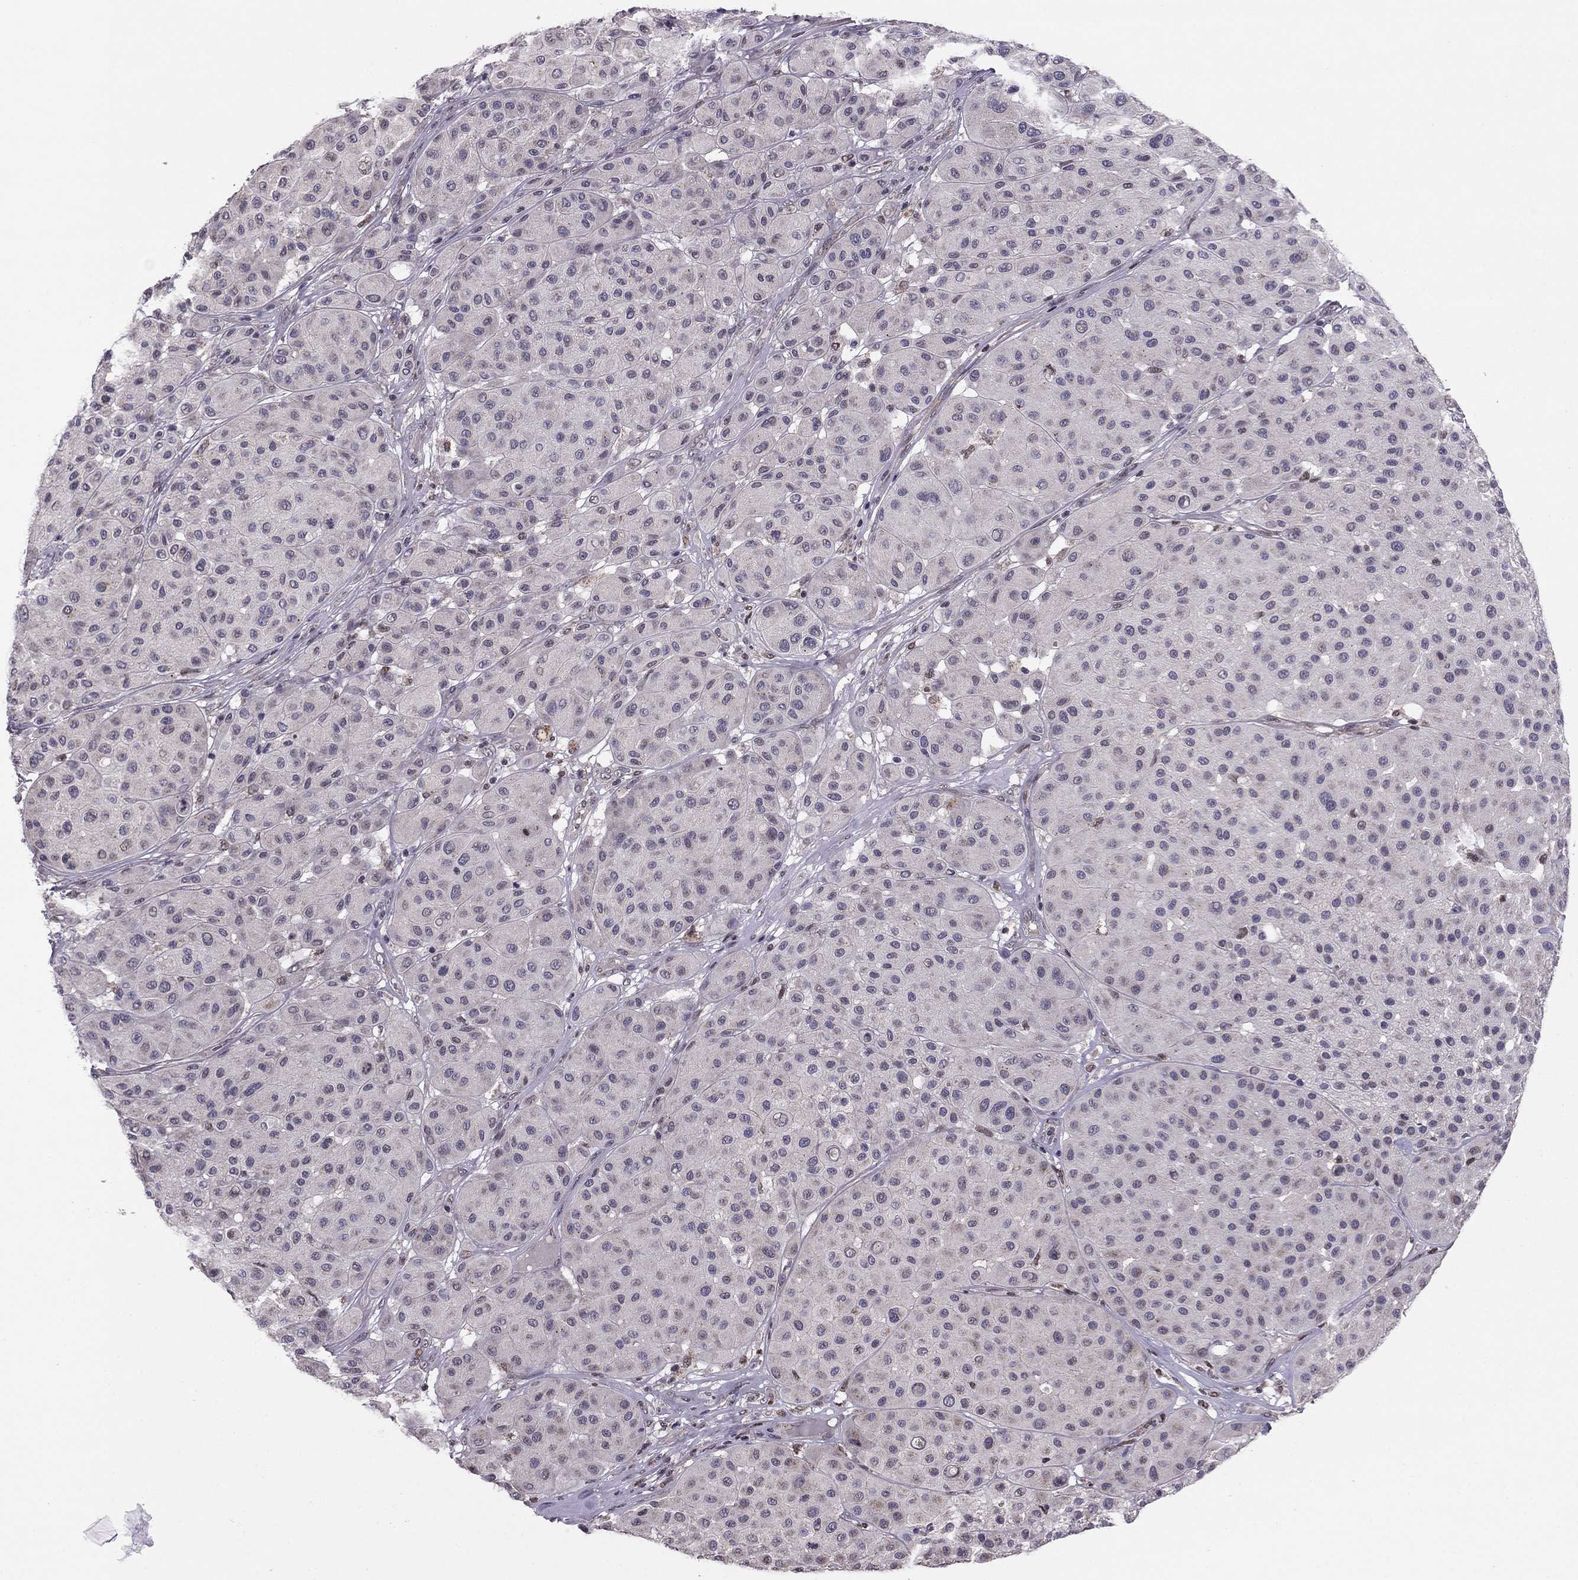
{"staining": {"intensity": "negative", "quantity": "none", "location": "none"}, "tissue": "melanoma", "cell_type": "Tumor cells", "image_type": "cancer", "snomed": [{"axis": "morphology", "description": "Malignant melanoma, Metastatic site"}, {"axis": "topography", "description": "Smooth muscle"}], "caption": "This is a histopathology image of immunohistochemistry (IHC) staining of melanoma, which shows no staining in tumor cells.", "gene": "HCN1", "patient": {"sex": "male", "age": 41}}